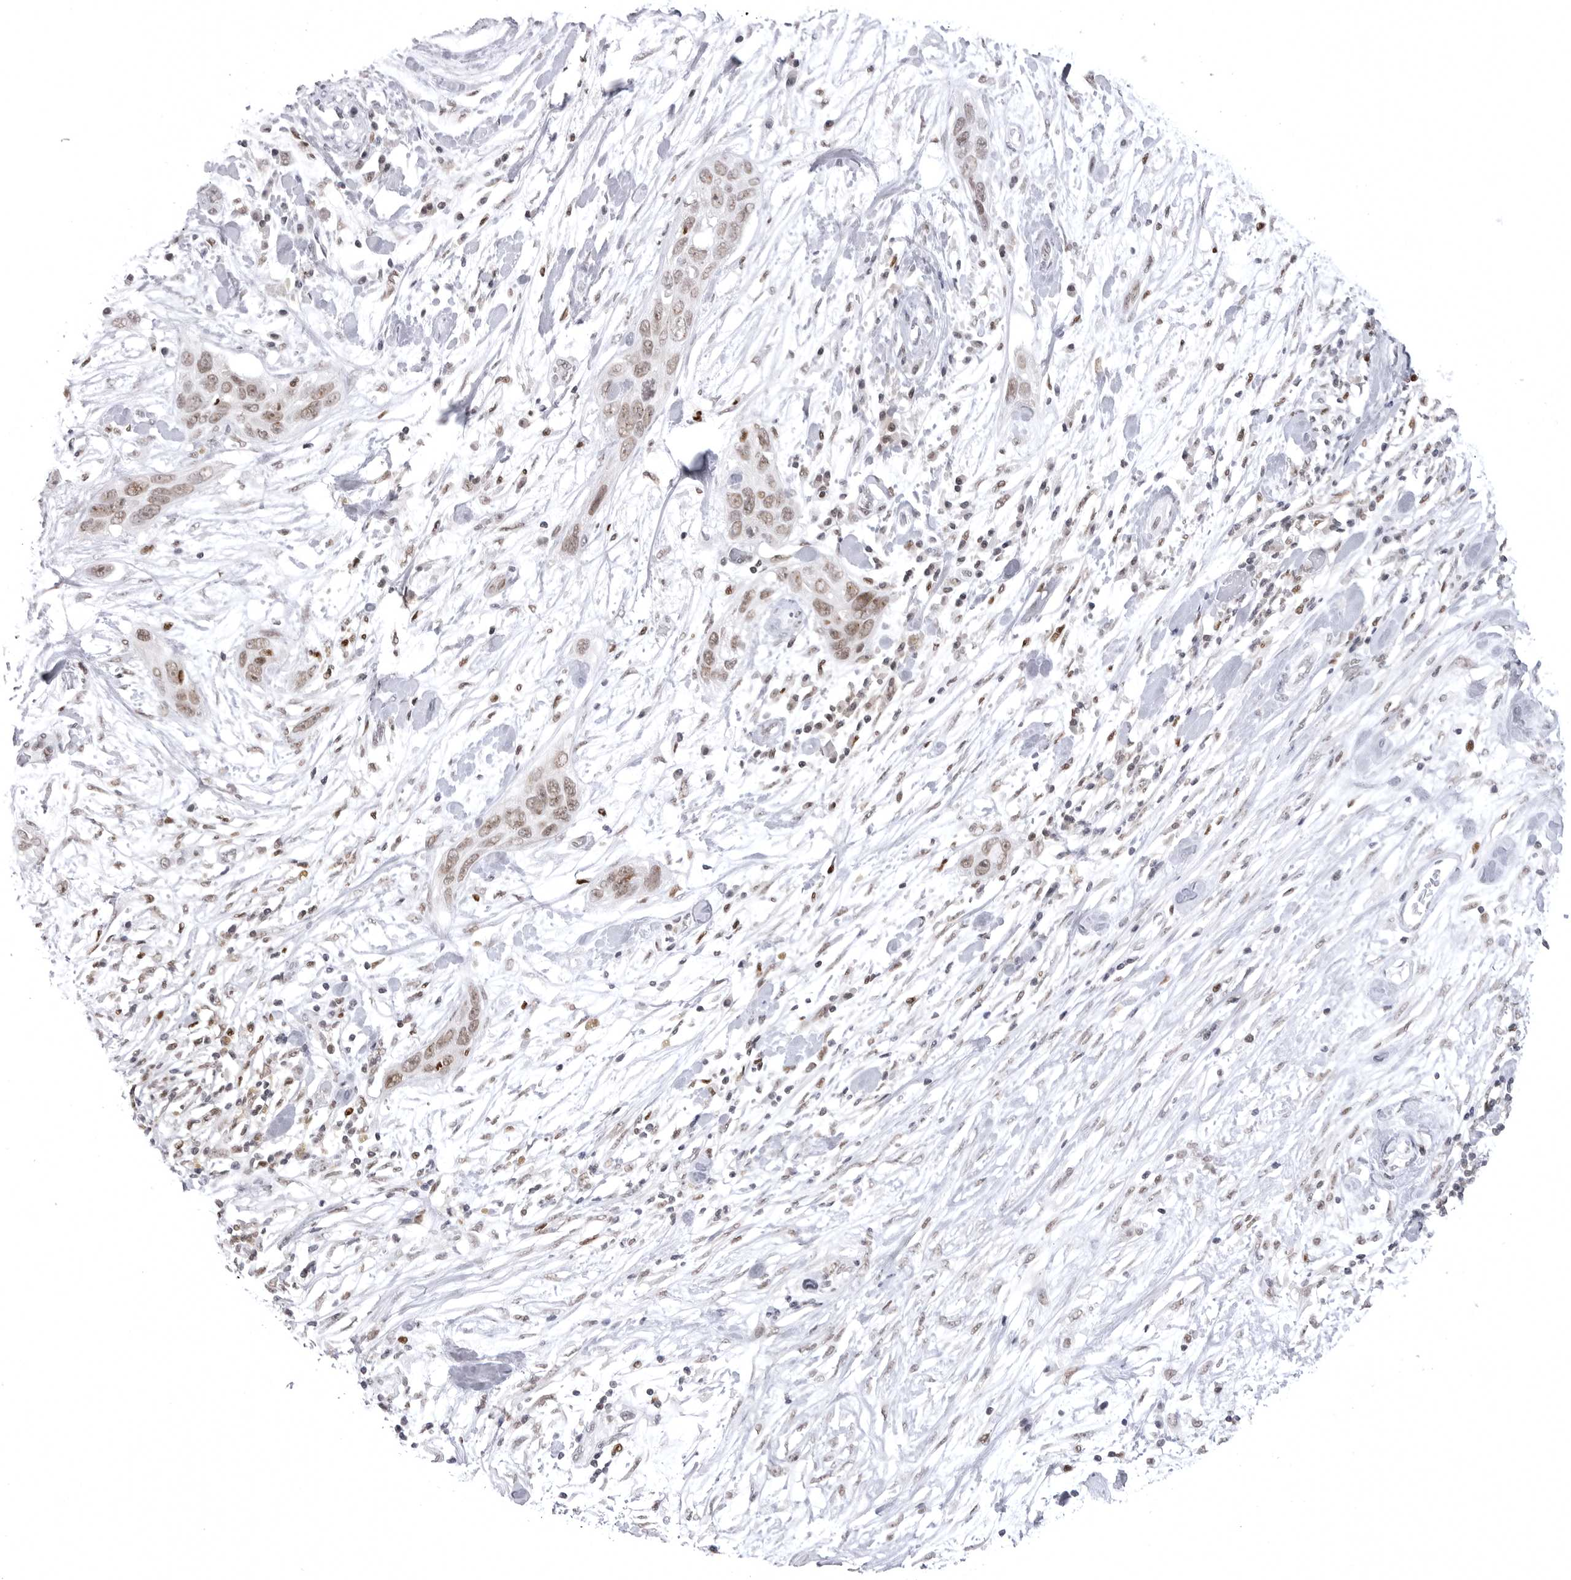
{"staining": {"intensity": "weak", "quantity": ">75%", "location": "nuclear"}, "tissue": "pancreatic cancer", "cell_type": "Tumor cells", "image_type": "cancer", "snomed": [{"axis": "morphology", "description": "Adenocarcinoma, NOS"}, {"axis": "topography", "description": "Pancreas"}], "caption": "Protein positivity by IHC shows weak nuclear positivity in approximately >75% of tumor cells in pancreatic adenocarcinoma.", "gene": "PTK2B", "patient": {"sex": "female", "age": 60}}